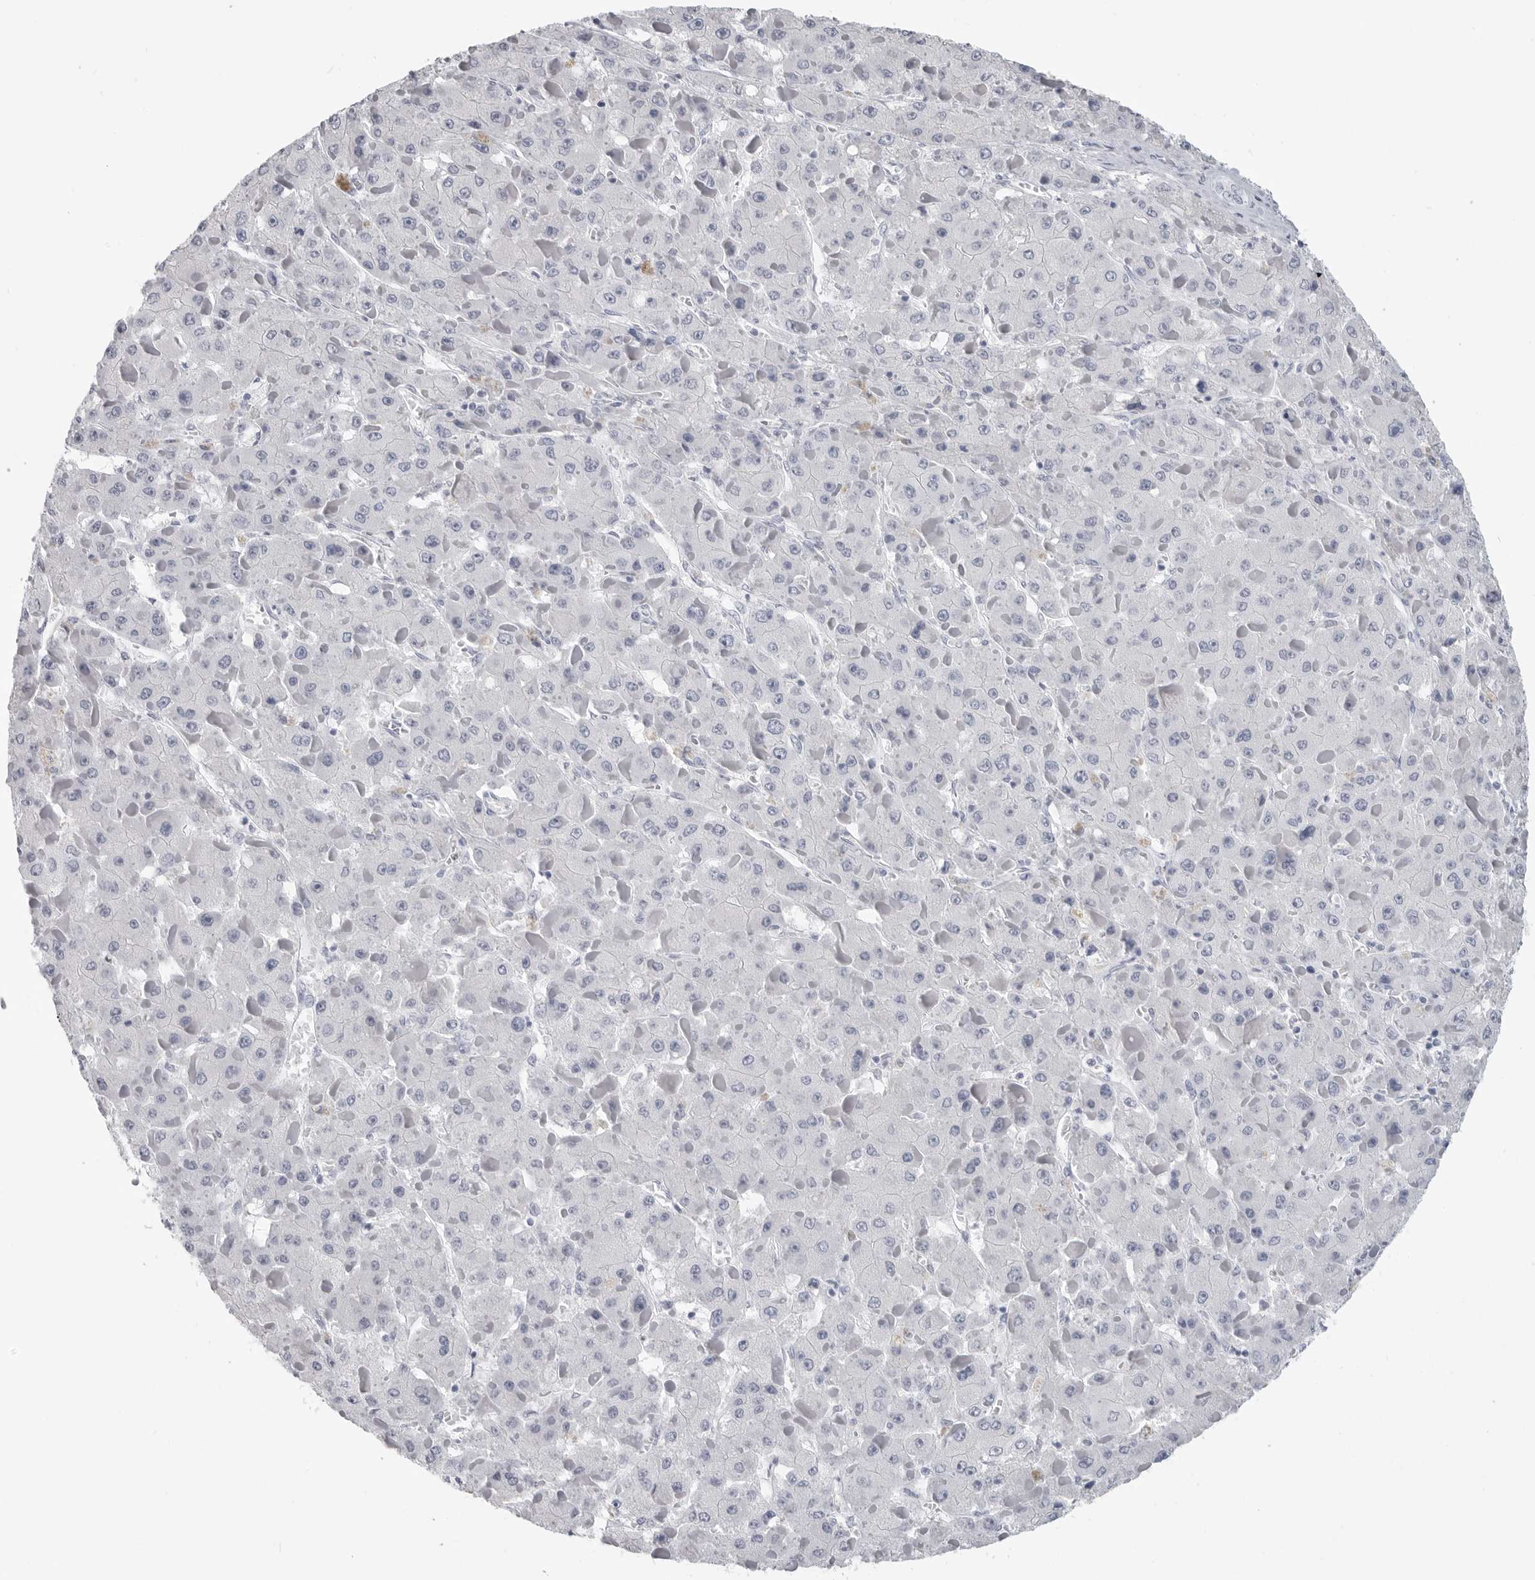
{"staining": {"intensity": "negative", "quantity": "none", "location": "none"}, "tissue": "liver cancer", "cell_type": "Tumor cells", "image_type": "cancer", "snomed": [{"axis": "morphology", "description": "Carcinoma, Hepatocellular, NOS"}, {"axis": "topography", "description": "Liver"}], "caption": "An immunohistochemistry histopathology image of hepatocellular carcinoma (liver) is shown. There is no staining in tumor cells of hepatocellular carcinoma (liver).", "gene": "LY6D", "patient": {"sex": "female", "age": 73}}